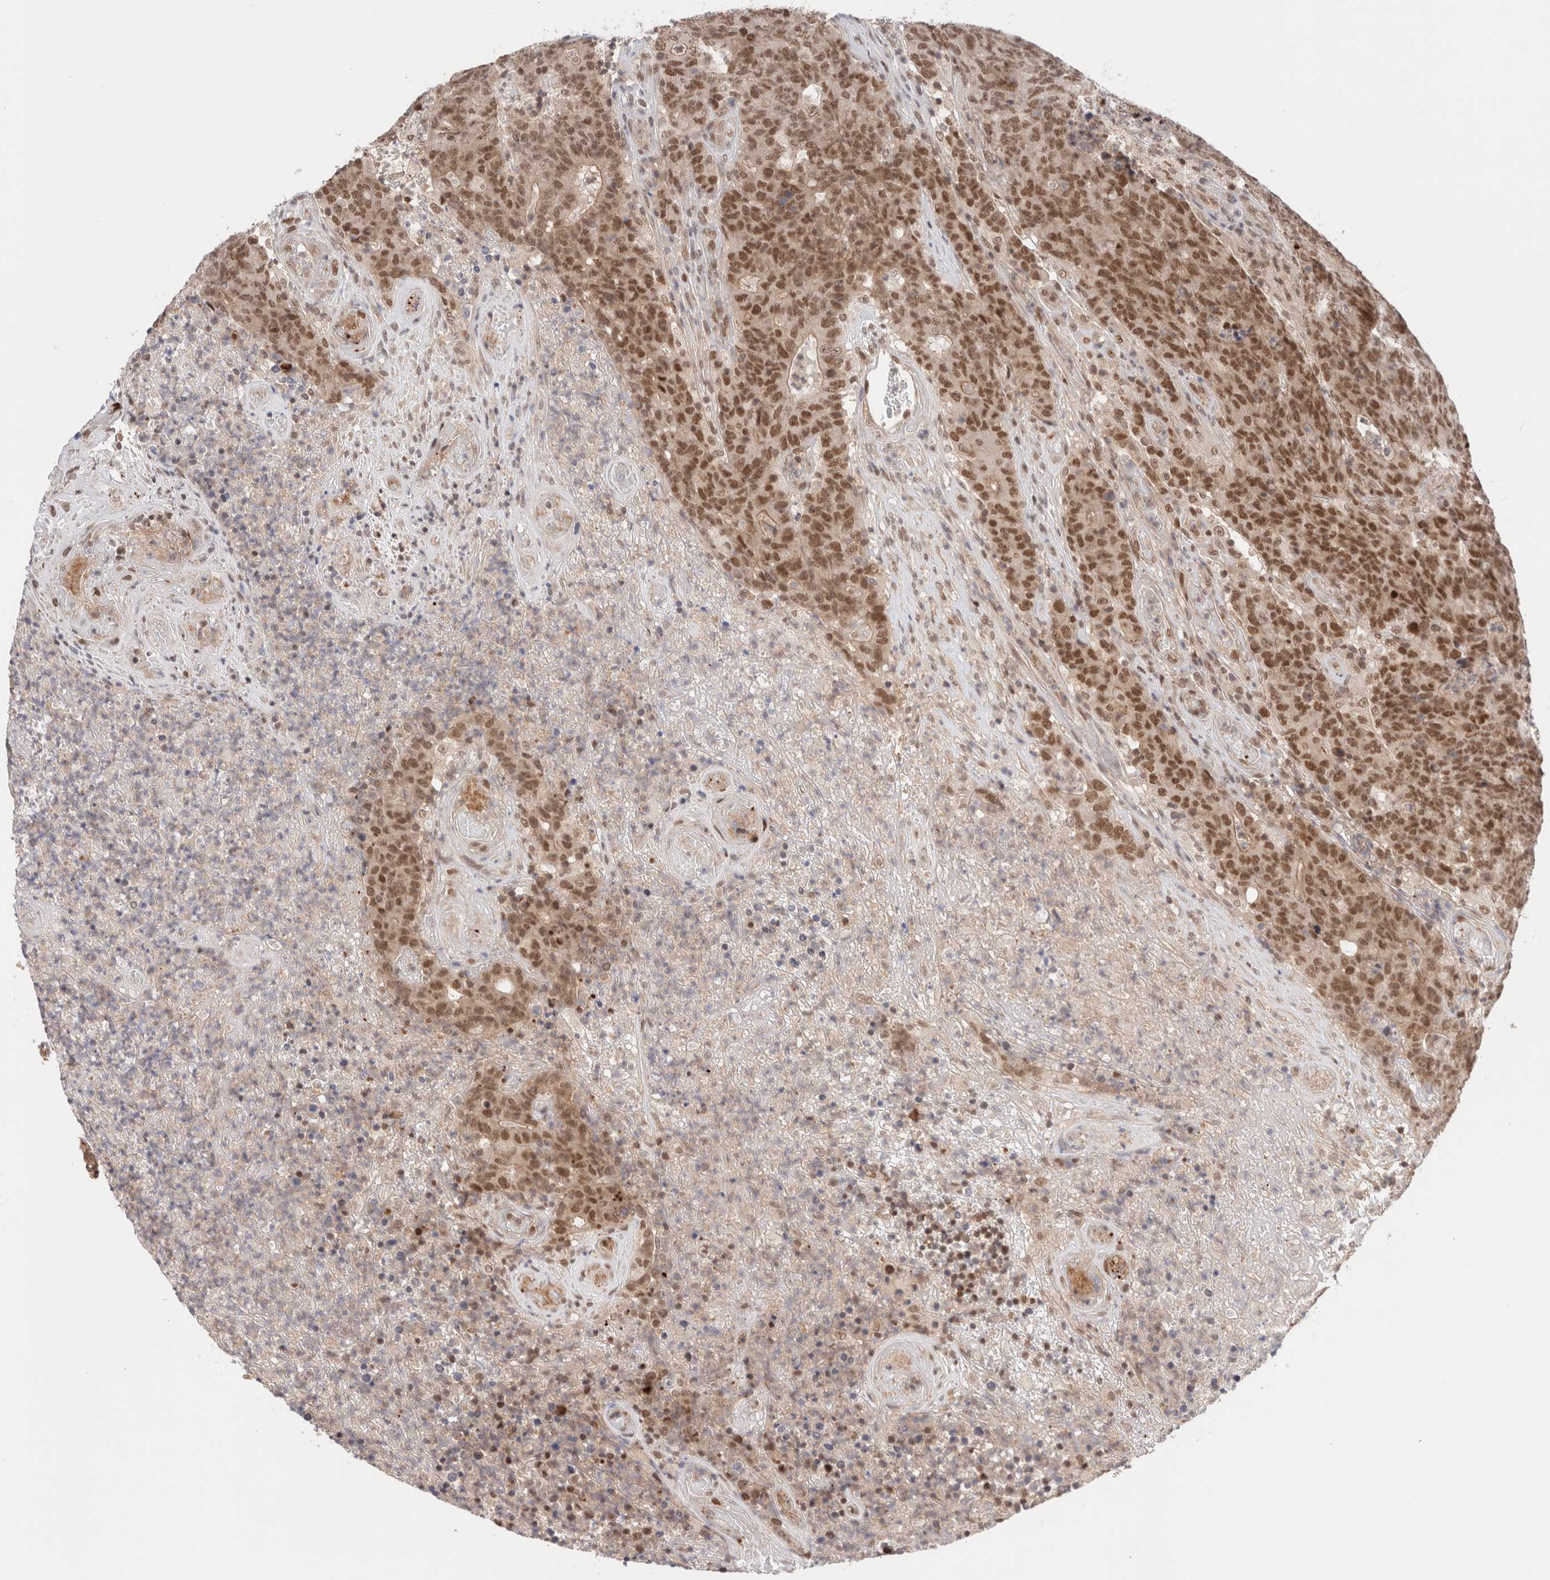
{"staining": {"intensity": "moderate", "quantity": ">75%", "location": "nuclear"}, "tissue": "colorectal cancer", "cell_type": "Tumor cells", "image_type": "cancer", "snomed": [{"axis": "morphology", "description": "Normal tissue, NOS"}, {"axis": "morphology", "description": "Adenocarcinoma, NOS"}, {"axis": "topography", "description": "Colon"}], "caption": "Immunohistochemistry (DAB) staining of colorectal cancer (adenocarcinoma) shows moderate nuclear protein staining in about >75% of tumor cells.", "gene": "GATAD2A", "patient": {"sex": "female", "age": 75}}